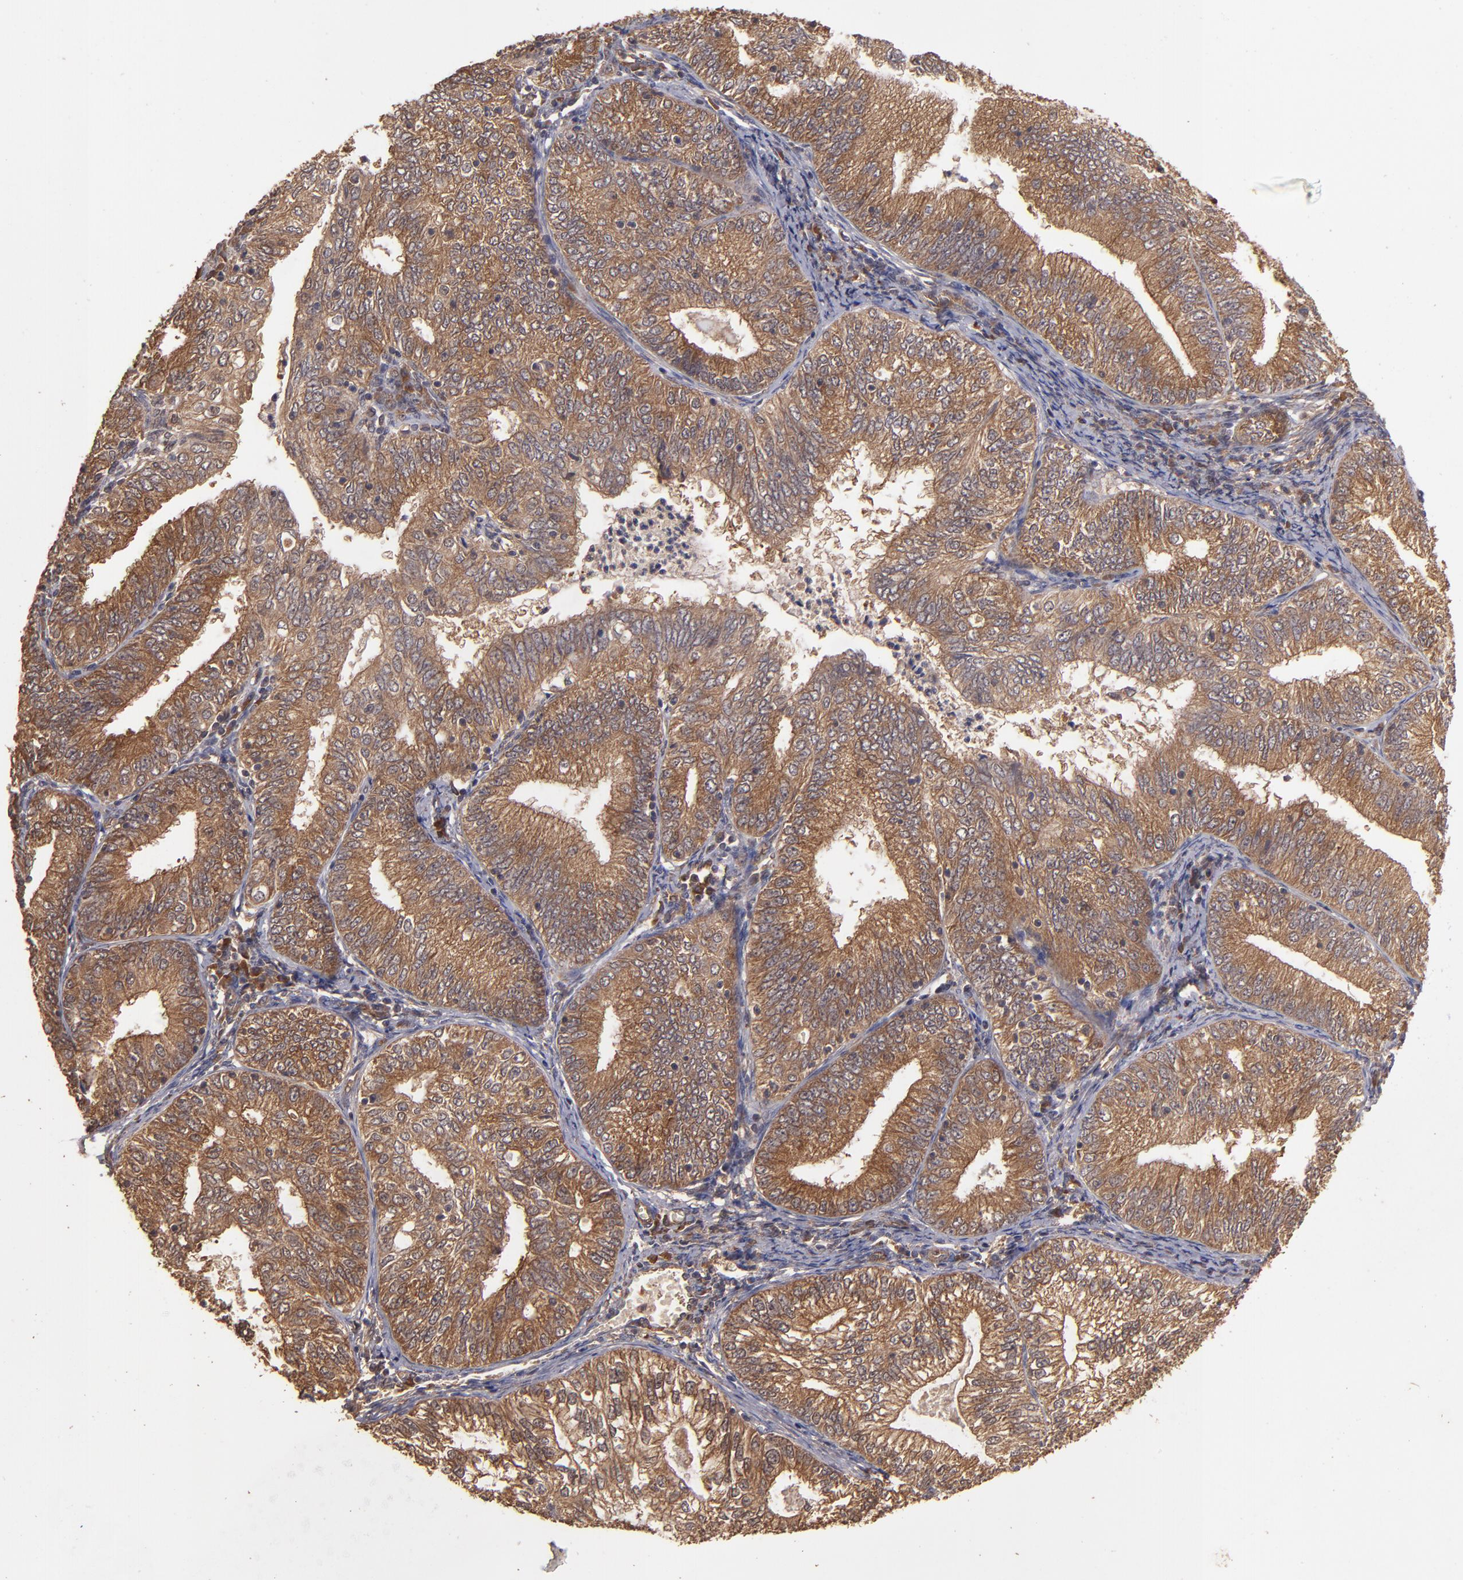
{"staining": {"intensity": "strong", "quantity": ">75%", "location": "cytoplasmic/membranous"}, "tissue": "endometrial cancer", "cell_type": "Tumor cells", "image_type": "cancer", "snomed": [{"axis": "morphology", "description": "Adenocarcinoma, NOS"}, {"axis": "topography", "description": "Endometrium"}], "caption": "DAB immunohistochemical staining of human adenocarcinoma (endometrial) demonstrates strong cytoplasmic/membranous protein staining in about >75% of tumor cells.", "gene": "TXNDC16", "patient": {"sex": "female", "age": 69}}